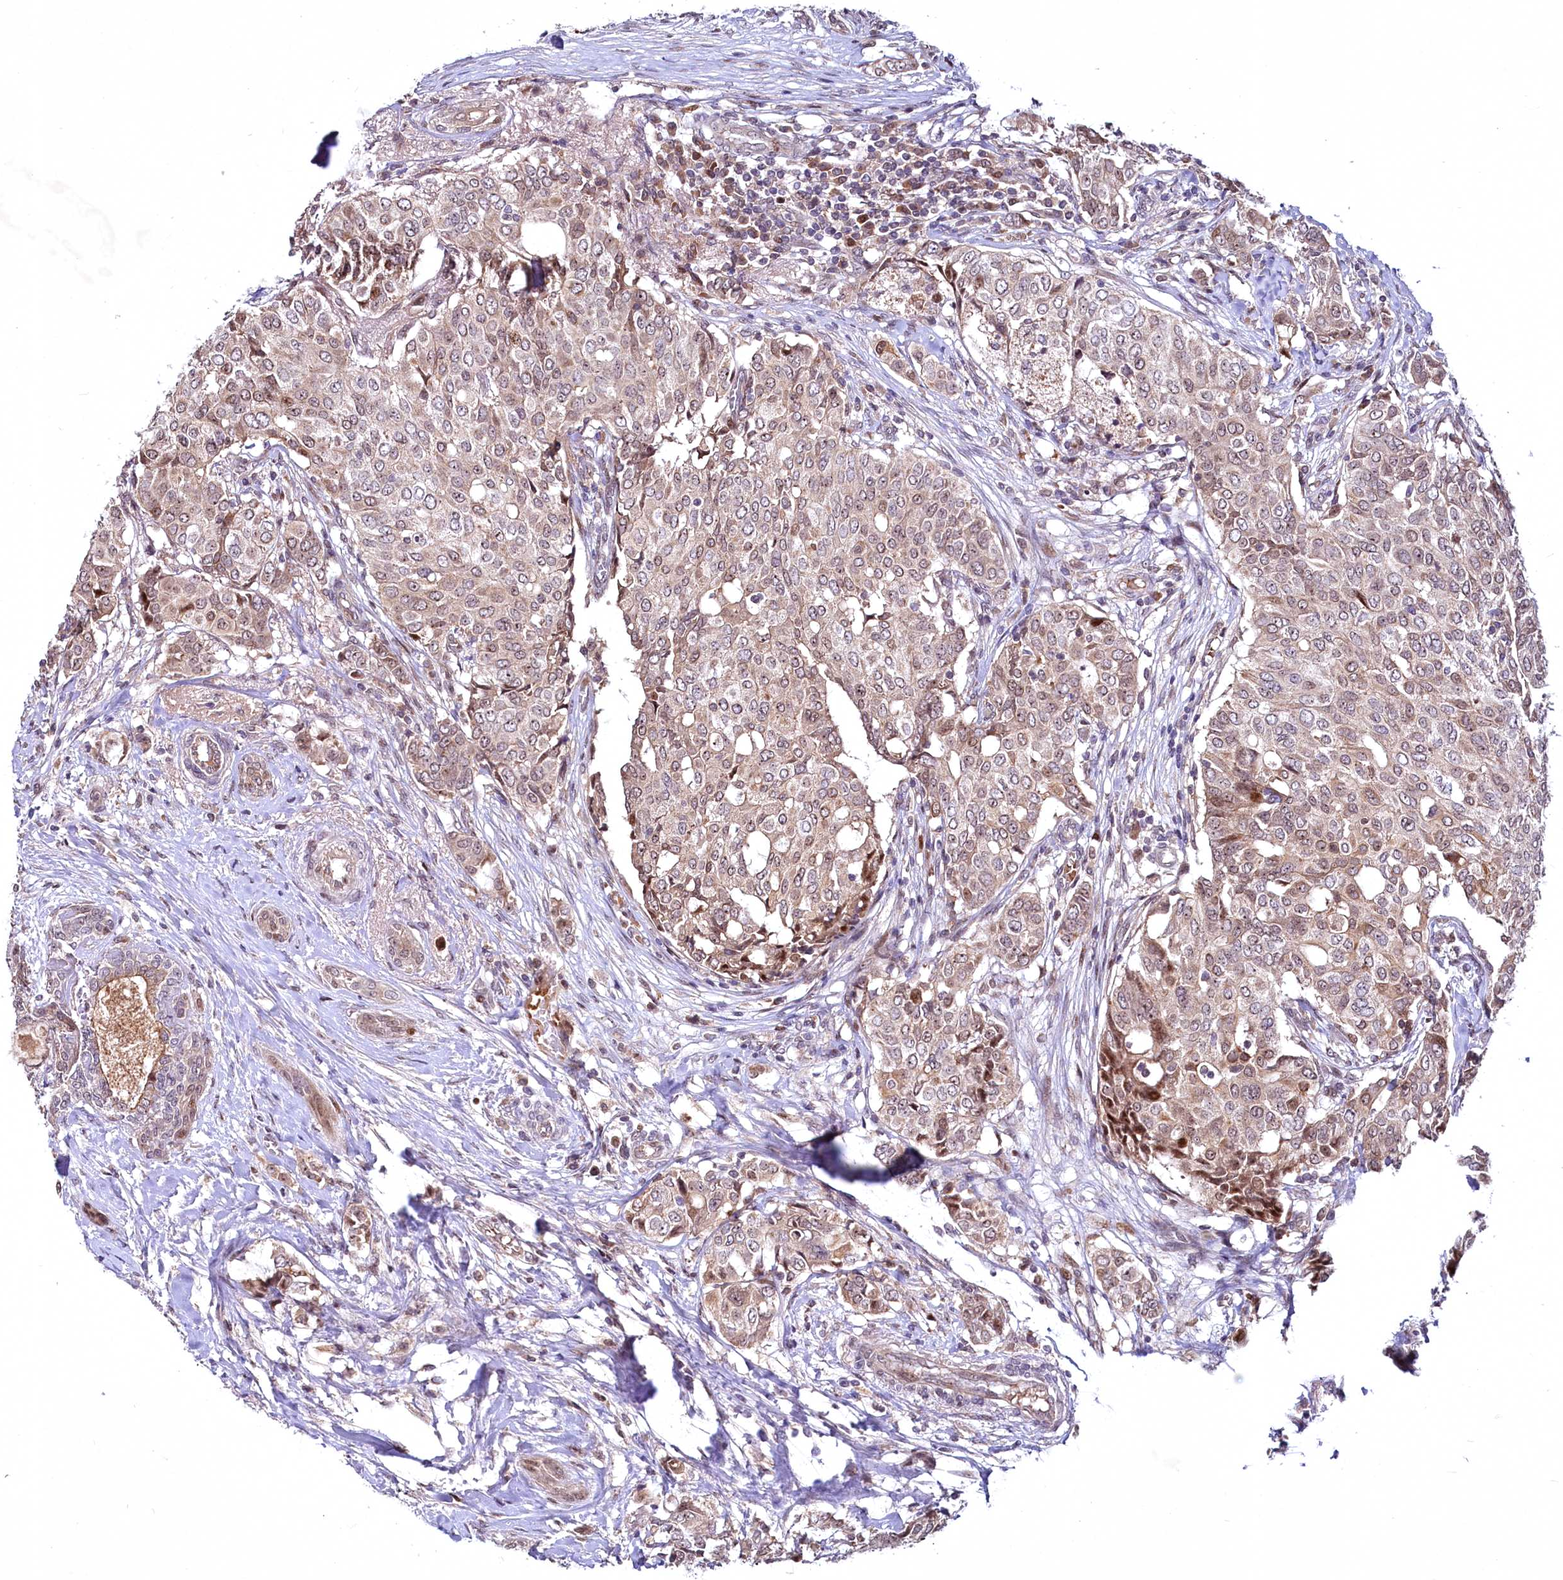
{"staining": {"intensity": "weak", "quantity": ">75%", "location": "cytoplasmic/membranous,nuclear"}, "tissue": "breast cancer", "cell_type": "Tumor cells", "image_type": "cancer", "snomed": [{"axis": "morphology", "description": "Lobular carcinoma"}, {"axis": "topography", "description": "Breast"}], "caption": "Immunohistochemistry staining of breast lobular carcinoma, which exhibits low levels of weak cytoplasmic/membranous and nuclear positivity in about >75% of tumor cells indicating weak cytoplasmic/membranous and nuclear protein positivity. The staining was performed using DAB (3,3'-diaminobenzidine) (brown) for protein detection and nuclei were counterstained in hematoxylin (blue).", "gene": "N4BP2L1", "patient": {"sex": "female", "age": 51}}